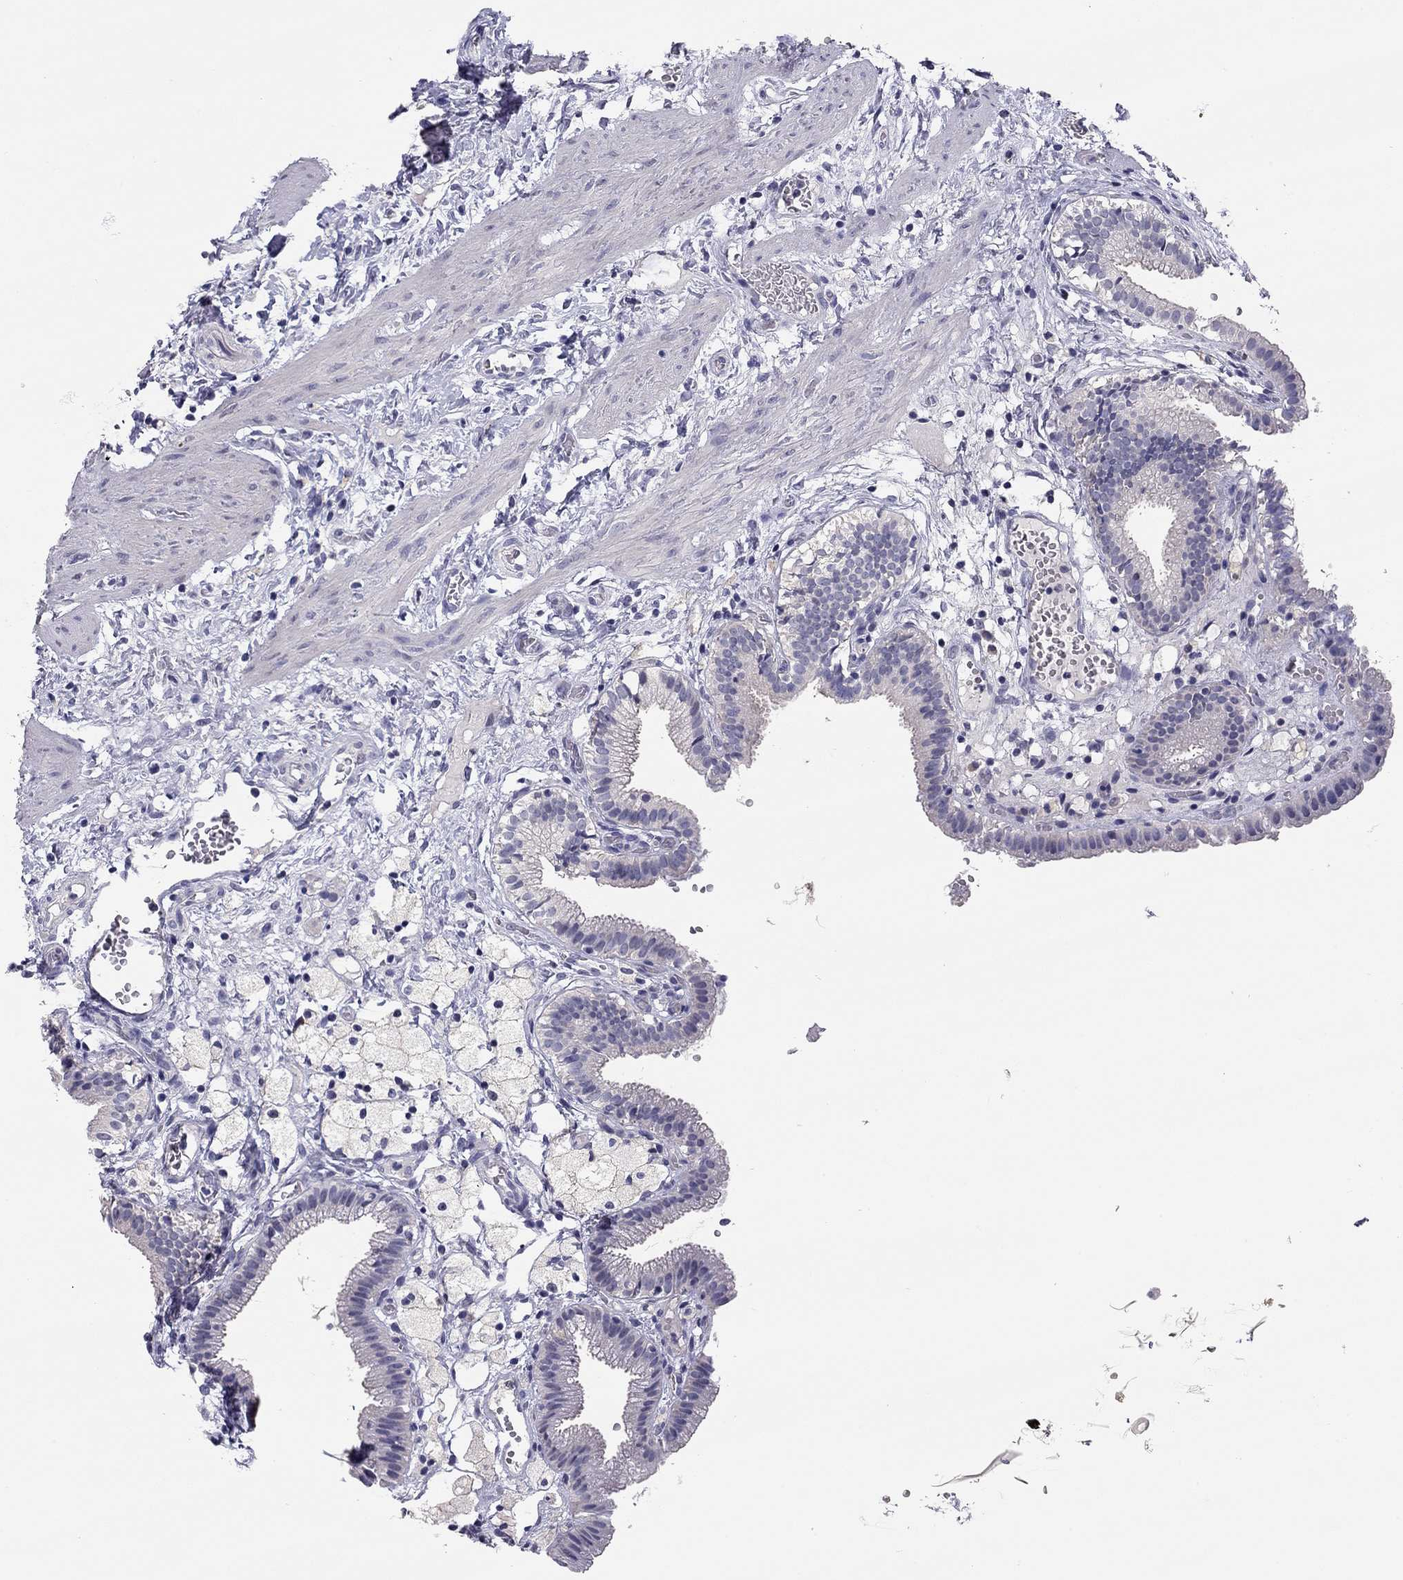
{"staining": {"intensity": "moderate", "quantity": "<25%", "location": "cytoplasmic/membranous"}, "tissue": "gallbladder", "cell_type": "Glandular cells", "image_type": "normal", "snomed": [{"axis": "morphology", "description": "Normal tissue, NOS"}, {"axis": "topography", "description": "Gallbladder"}], "caption": "A brown stain highlights moderate cytoplasmic/membranous positivity of a protein in glandular cells of unremarkable gallbladder. Using DAB (brown) and hematoxylin (blue) stains, captured at high magnification using brightfield microscopy.", "gene": "SCARB1", "patient": {"sex": "female", "age": 24}}